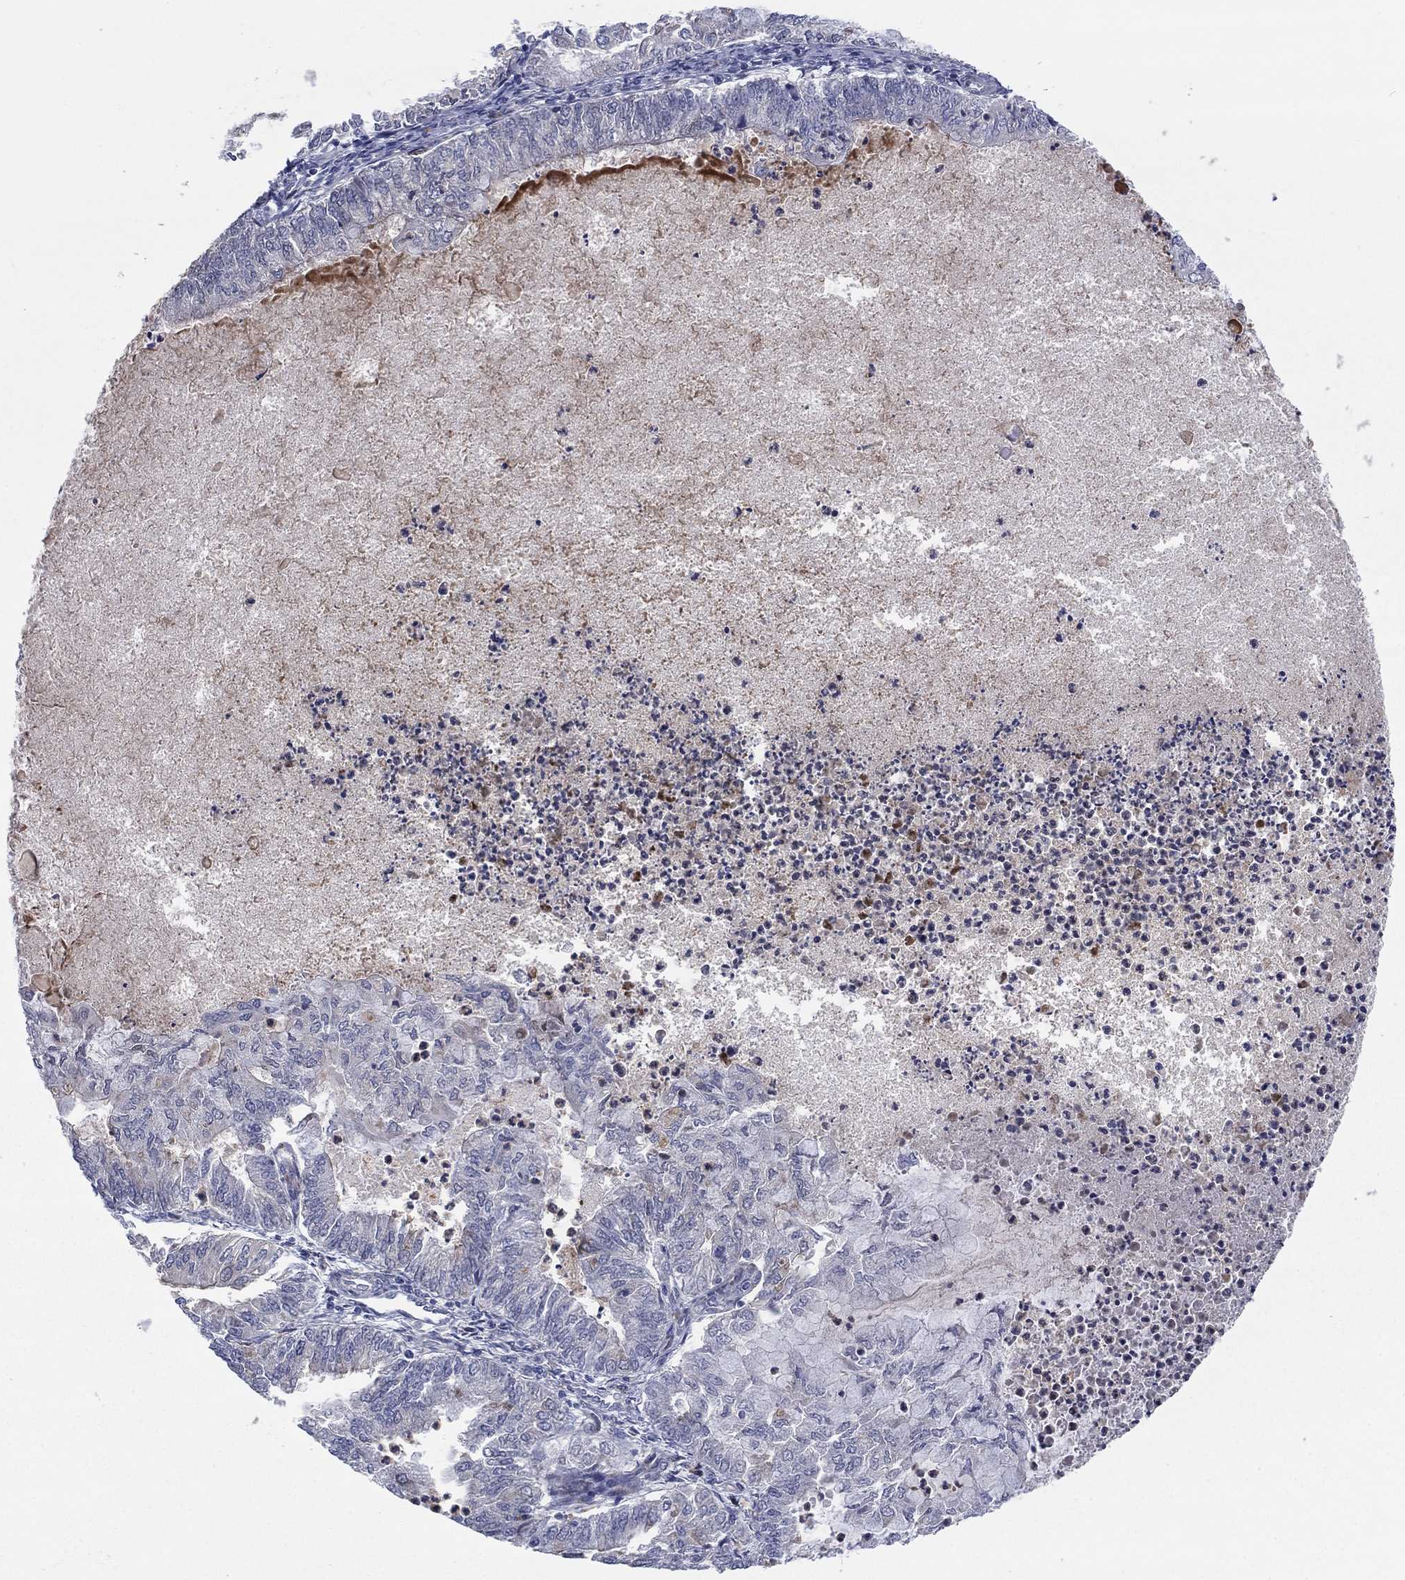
{"staining": {"intensity": "negative", "quantity": "none", "location": "none"}, "tissue": "endometrial cancer", "cell_type": "Tumor cells", "image_type": "cancer", "snomed": [{"axis": "morphology", "description": "Adenocarcinoma, NOS"}, {"axis": "topography", "description": "Endometrium"}], "caption": "Tumor cells are negative for brown protein staining in endometrial cancer (adenocarcinoma).", "gene": "TTC21B", "patient": {"sex": "female", "age": 59}}